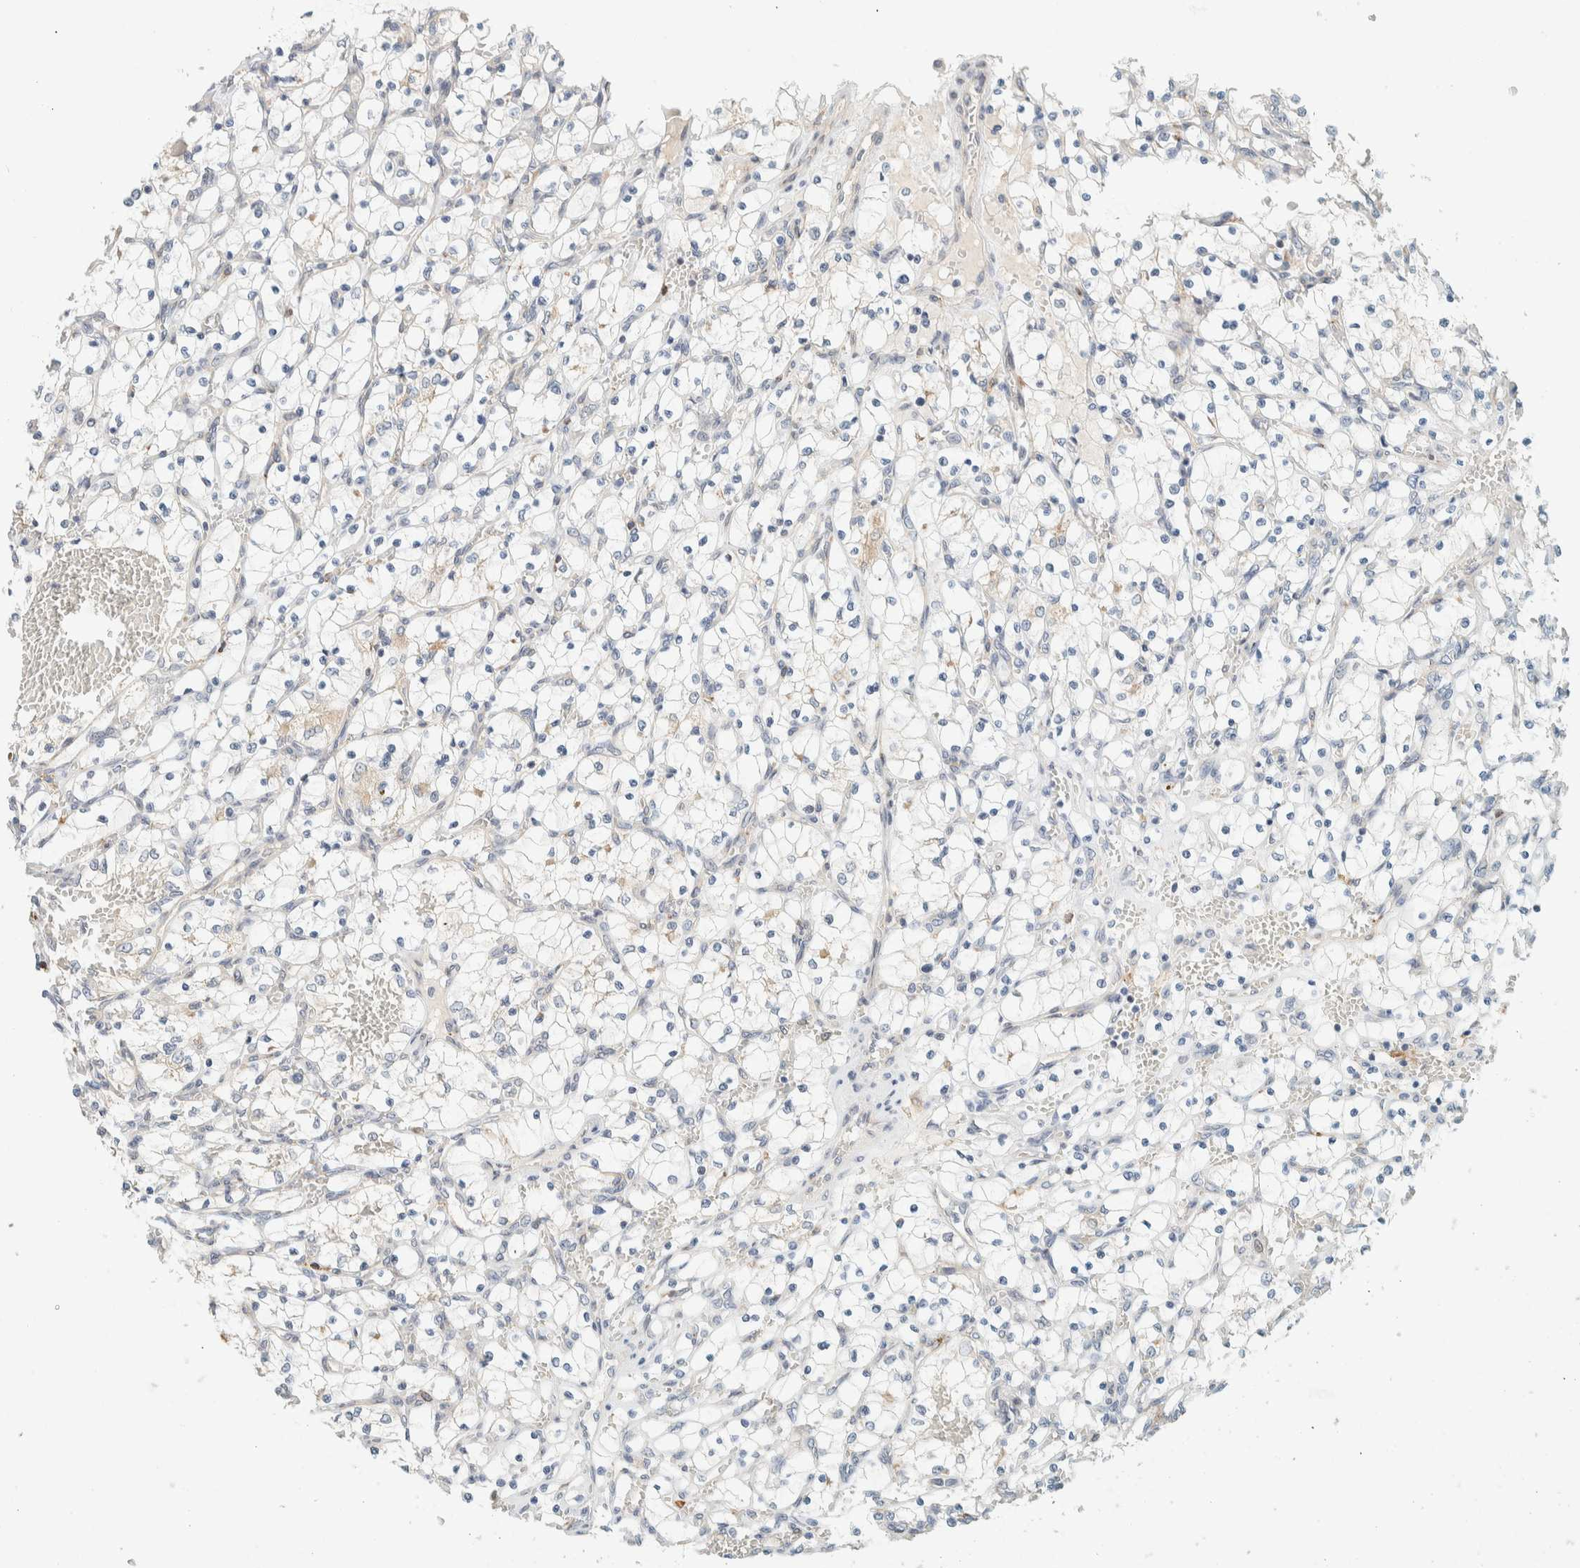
{"staining": {"intensity": "negative", "quantity": "none", "location": "none"}, "tissue": "renal cancer", "cell_type": "Tumor cells", "image_type": "cancer", "snomed": [{"axis": "morphology", "description": "Adenocarcinoma, NOS"}, {"axis": "topography", "description": "Kidney"}], "caption": "Photomicrograph shows no significant protein staining in tumor cells of adenocarcinoma (renal).", "gene": "SUMF2", "patient": {"sex": "female", "age": 69}}